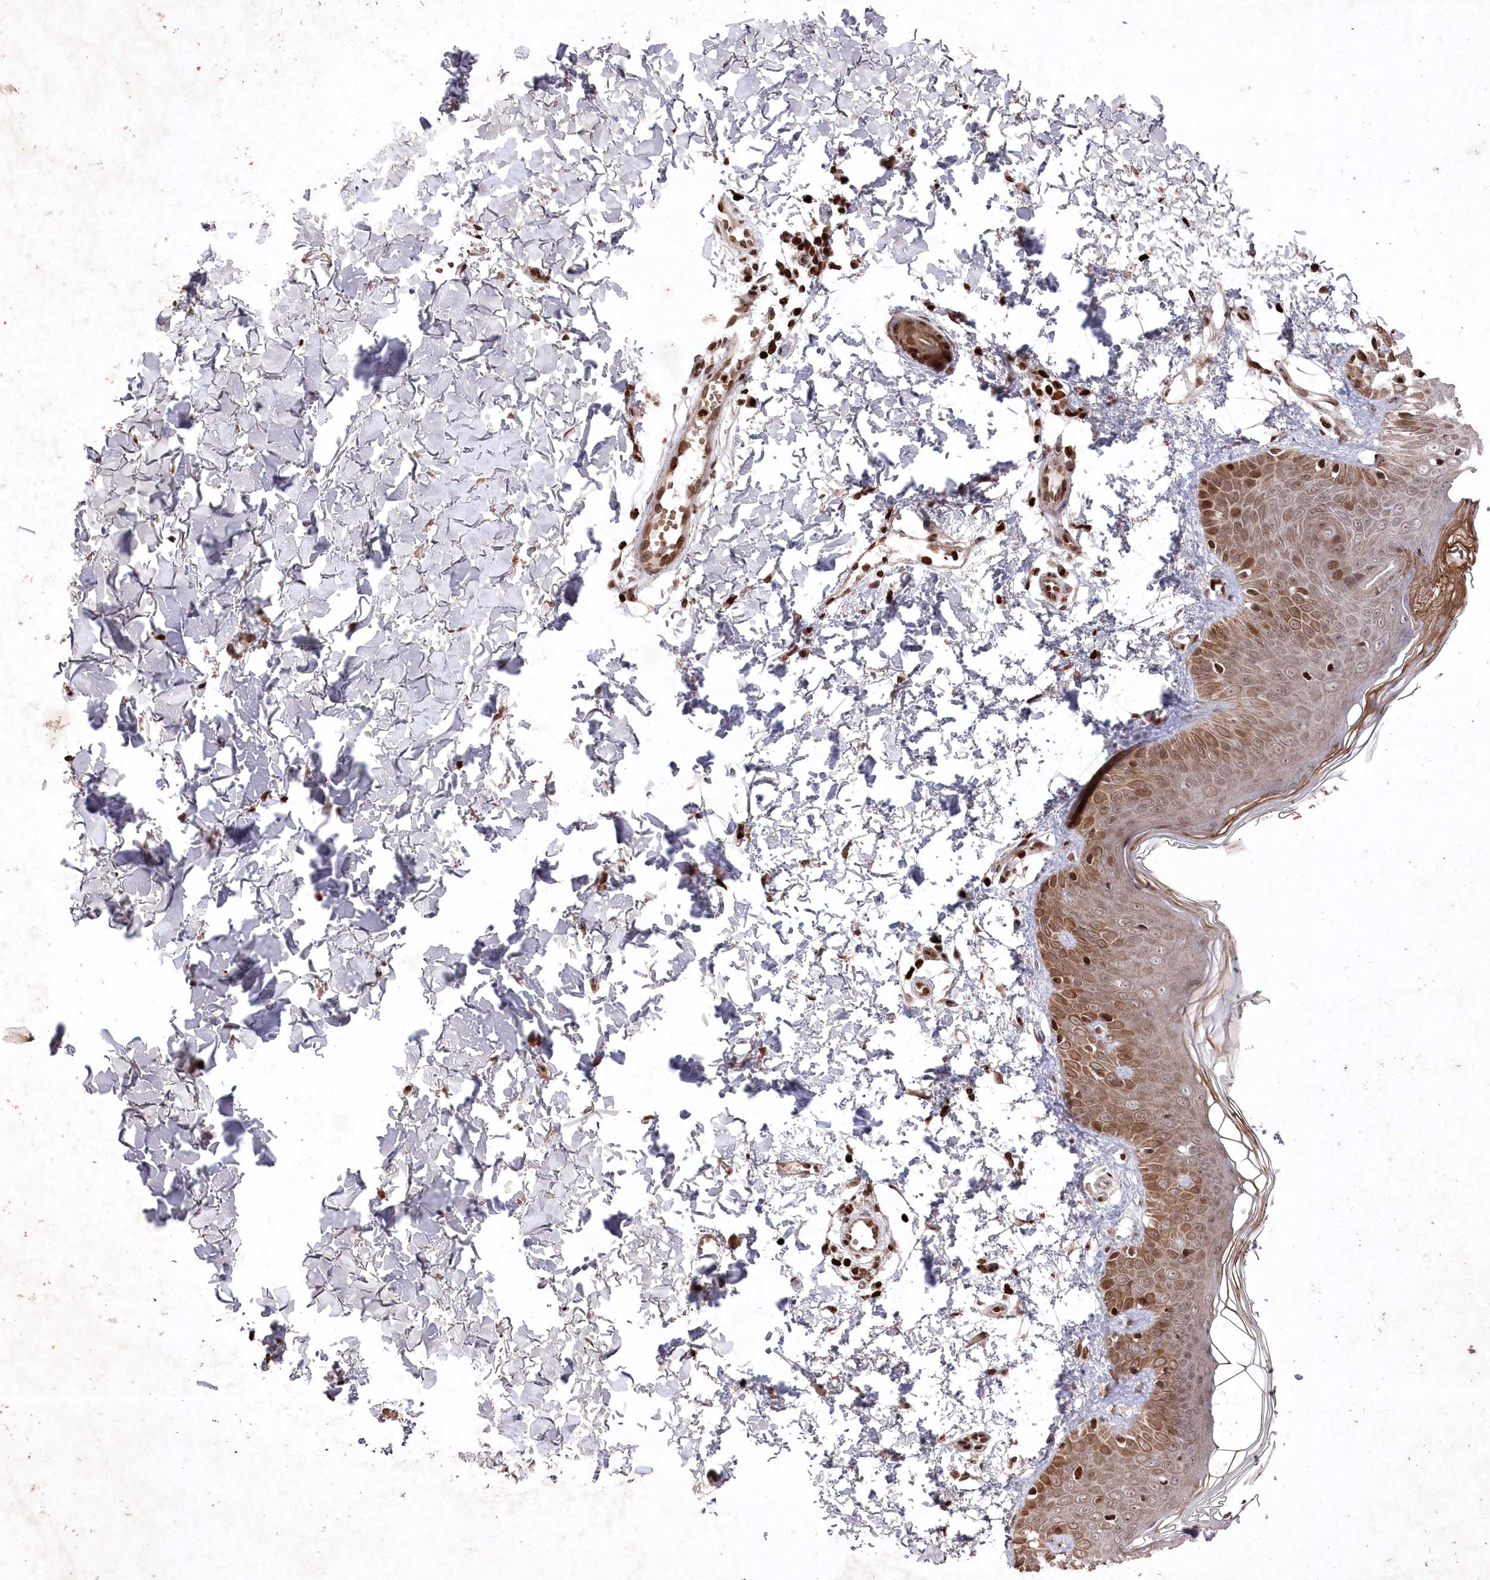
{"staining": {"intensity": "moderate", "quantity": ">75%", "location": "cytoplasmic/membranous,nuclear"}, "tissue": "skin", "cell_type": "Fibroblasts", "image_type": "normal", "snomed": [{"axis": "morphology", "description": "Normal tissue, NOS"}, {"axis": "topography", "description": "Skin"}], "caption": "DAB (3,3'-diaminobenzidine) immunohistochemical staining of benign skin demonstrates moderate cytoplasmic/membranous,nuclear protein staining in approximately >75% of fibroblasts. Immunohistochemistry (ihc) stains the protein in brown and the nuclei are stained blue.", "gene": "CCSER2", "patient": {"sex": "male", "age": 37}}